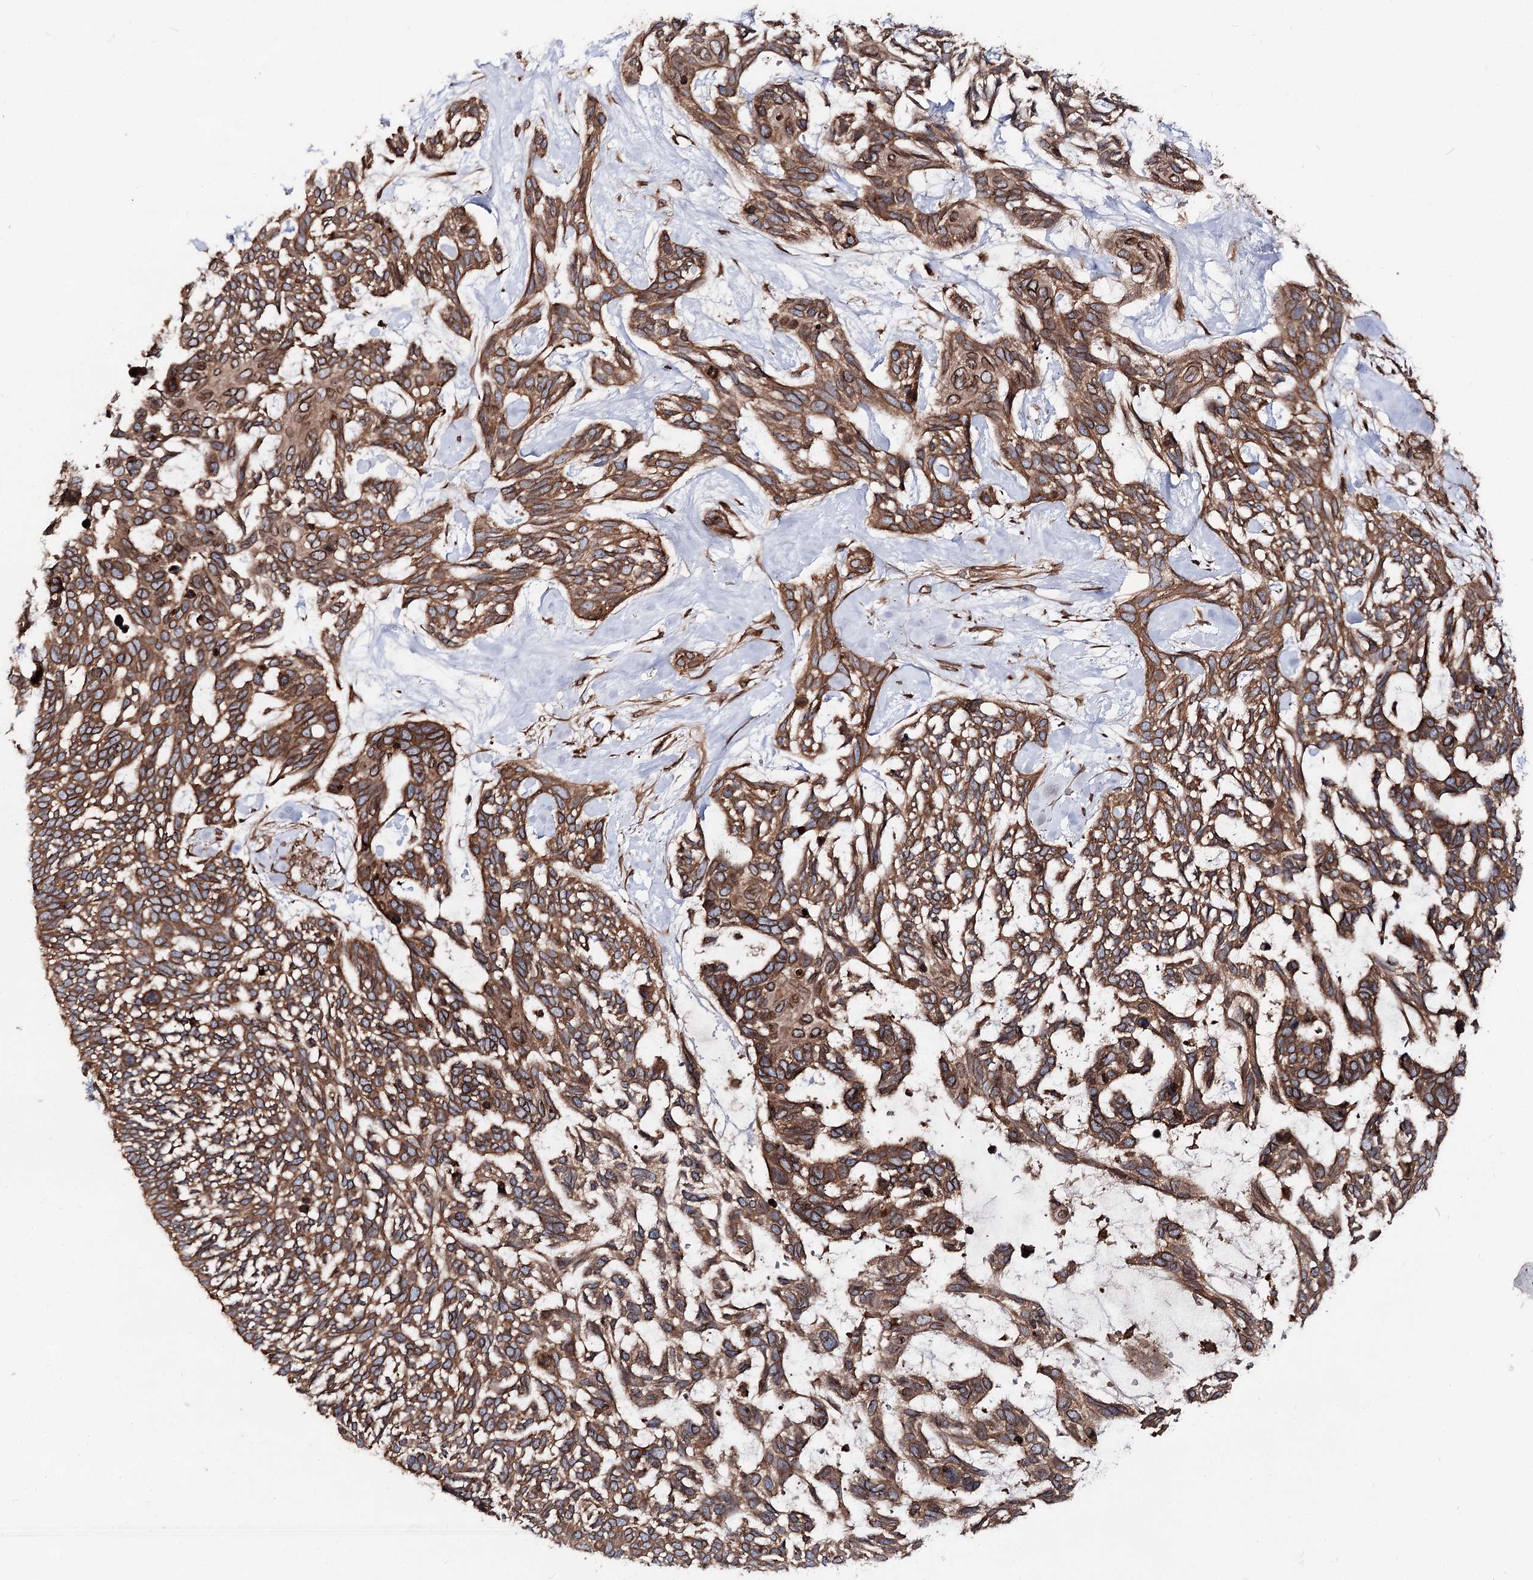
{"staining": {"intensity": "moderate", "quantity": ">75%", "location": "cytoplasmic/membranous,nuclear"}, "tissue": "skin cancer", "cell_type": "Tumor cells", "image_type": "cancer", "snomed": [{"axis": "morphology", "description": "Basal cell carcinoma"}, {"axis": "topography", "description": "Skin"}], "caption": "Moderate cytoplasmic/membranous and nuclear staining is appreciated in approximately >75% of tumor cells in skin cancer (basal cell carcinoma).", "gene": "FGFR1OP2", "patient": {"sex": "male", "age": 88}}